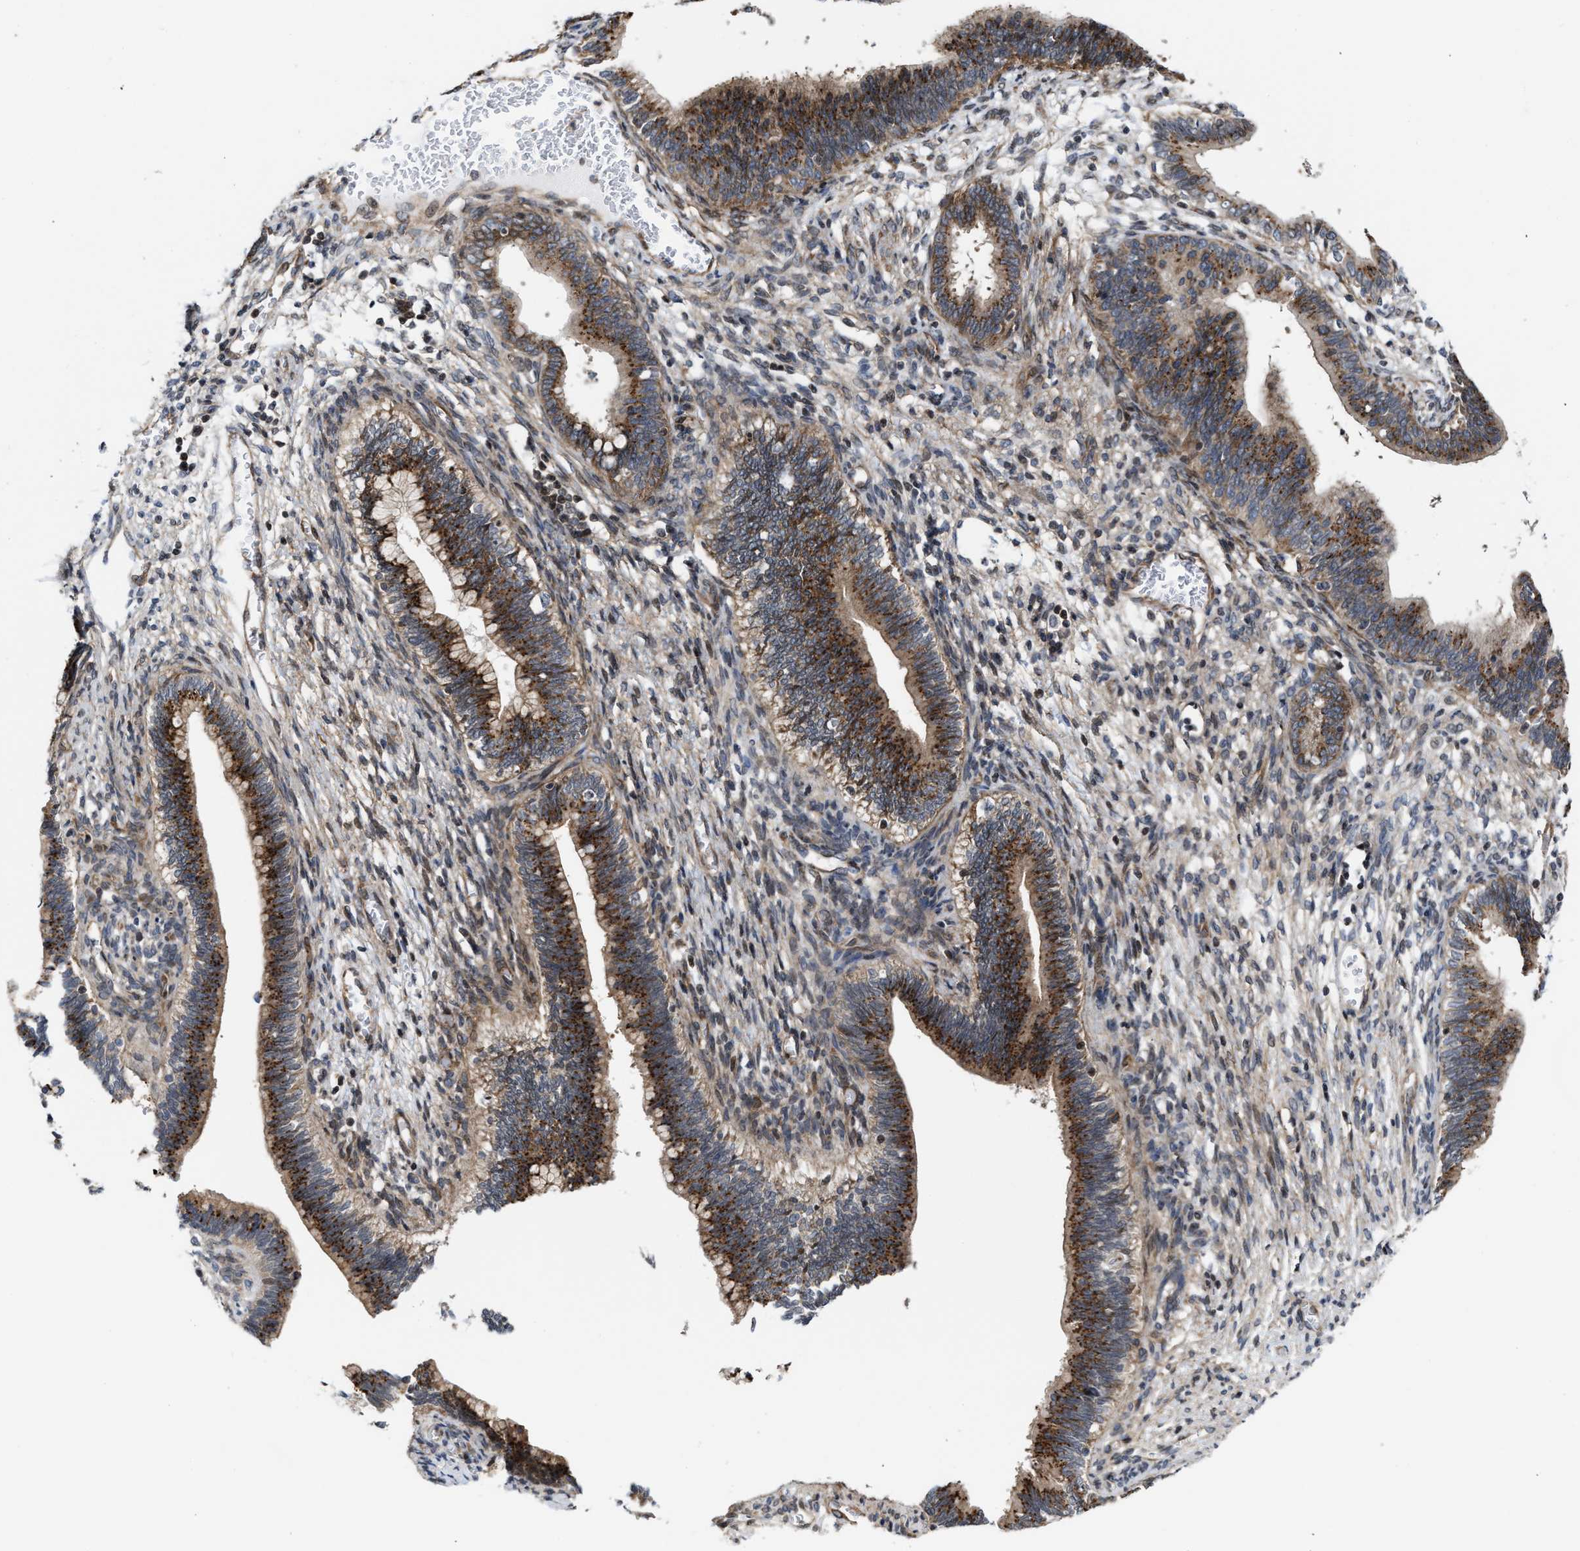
{"staining": {"intensity": "strong", "quantity": ">75%", "location": "cytoplasmic/membranous"}, "tissue": "cervical cancer", "cell_type": "Tumor cells", "image_type": "cancer", "snomed": [{"axis": "morphology", "description": "Adenocarcinoma, NOS"}, {"axis": "topography", "description": "Cervix"}], "caption": "DAB immunohistochemical staining of human cervical adenocarcinoma displays strong cytoplasmic/membranous protein positivity in approximately >75% of tumor cells. The protein of interest is stained brown, and the nuclei are stained in blue (DAB (3,3'-diaminobenzidine) IHC with brightfield microscopy, high magnification).", "gene": "TGFB1I1", "patient": {"sex": "female", "age": 44}}